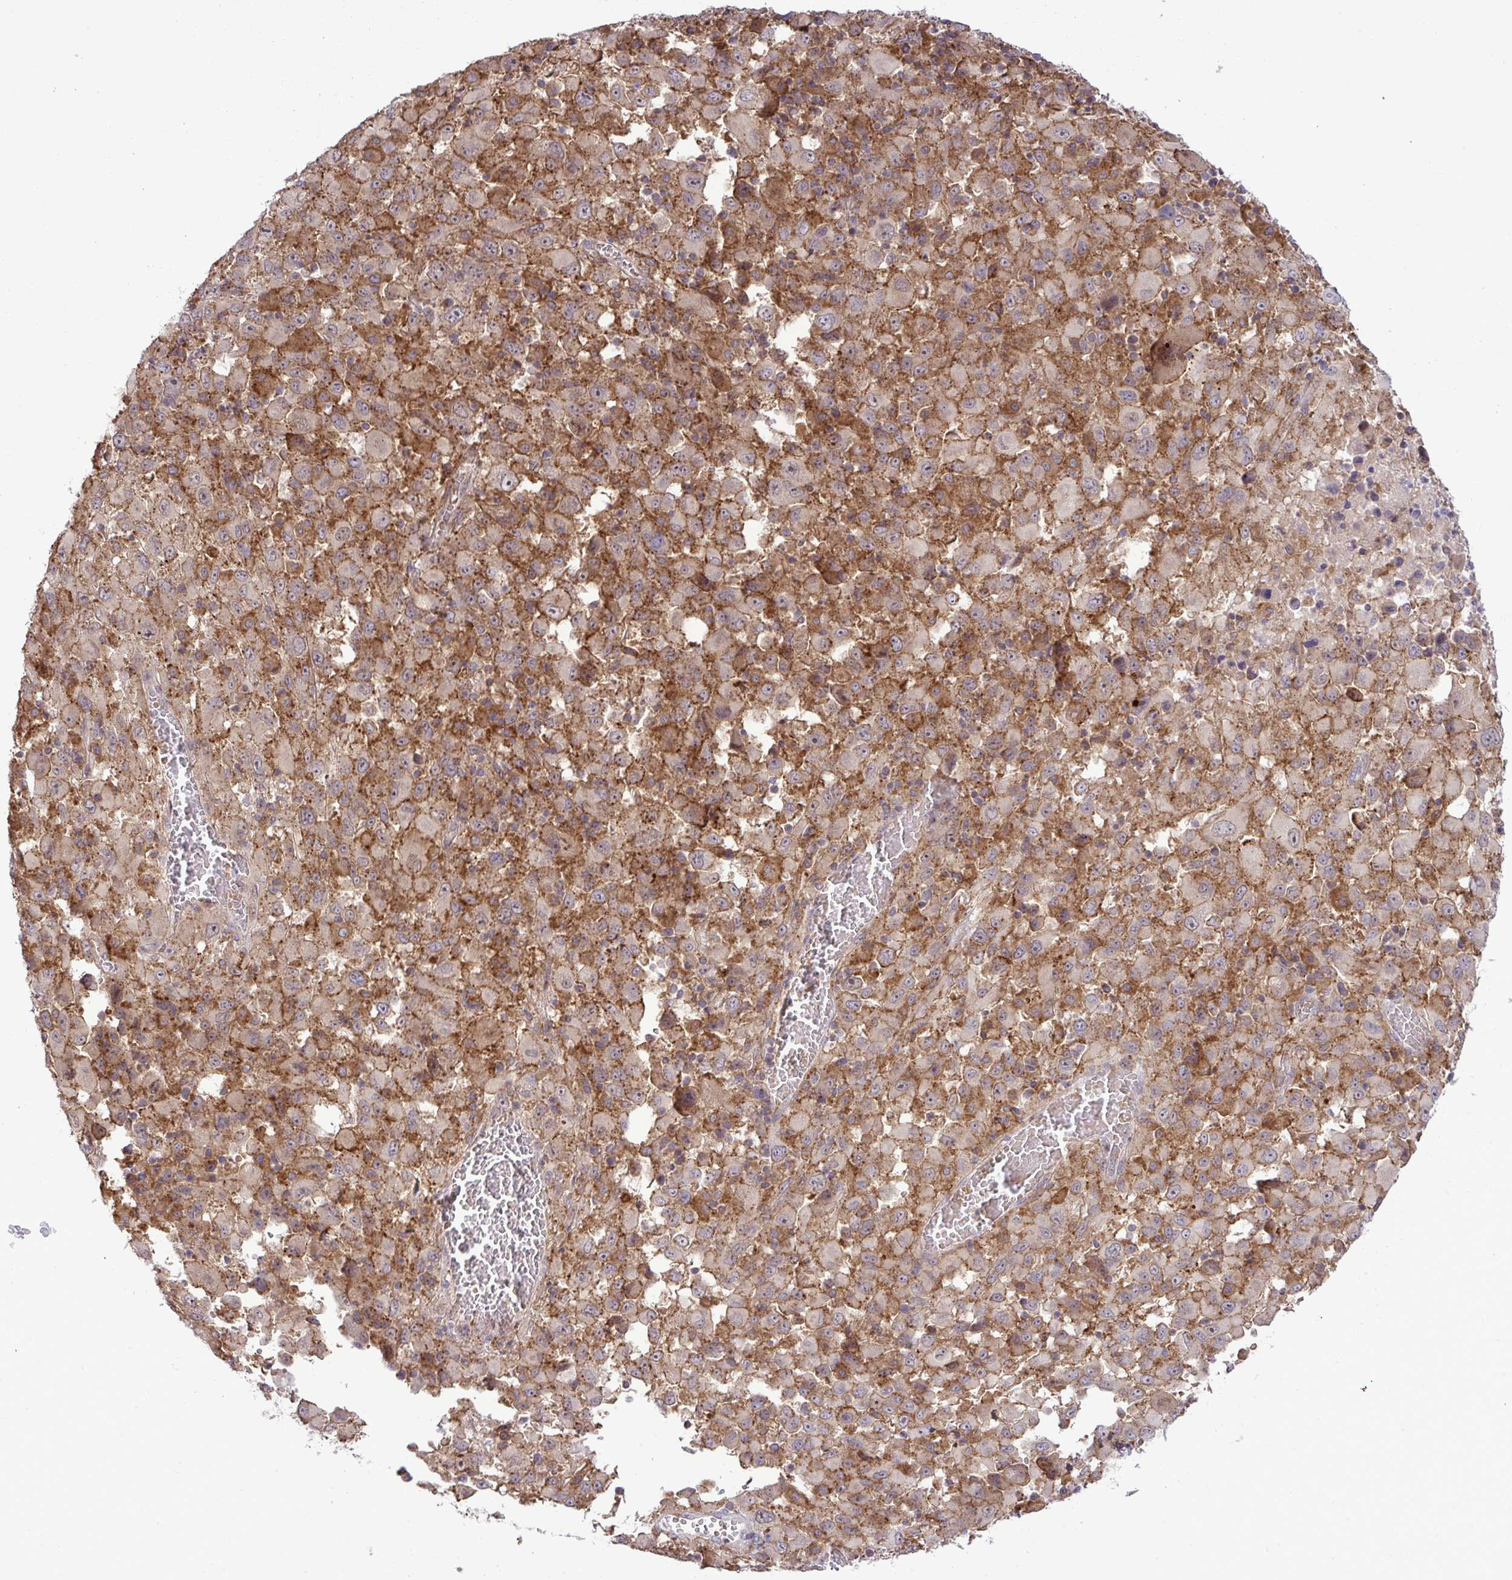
{"staining": {"intensity": "moderate", "quantity": ">75%", "location": "cytoplasmic/membranous"}, "tissue": "melanoma", "cell_type": "Tumor cells", "image_type": "cancer", "snomed": [{"axis": "morphology", "description": "Malignant melanoma, Metastatic site"}, {"axis": "topography", "description": "Soft tissue"}], "caption": "Malignant melanoma (metastatic site) stained for a protein (brown) exhibits moderate cytoplasmic/membranous positive staining in approximately >75% of tumor cells.", "gene": "SLC9A6", "patient": {"sex": "male", "age": 50}}